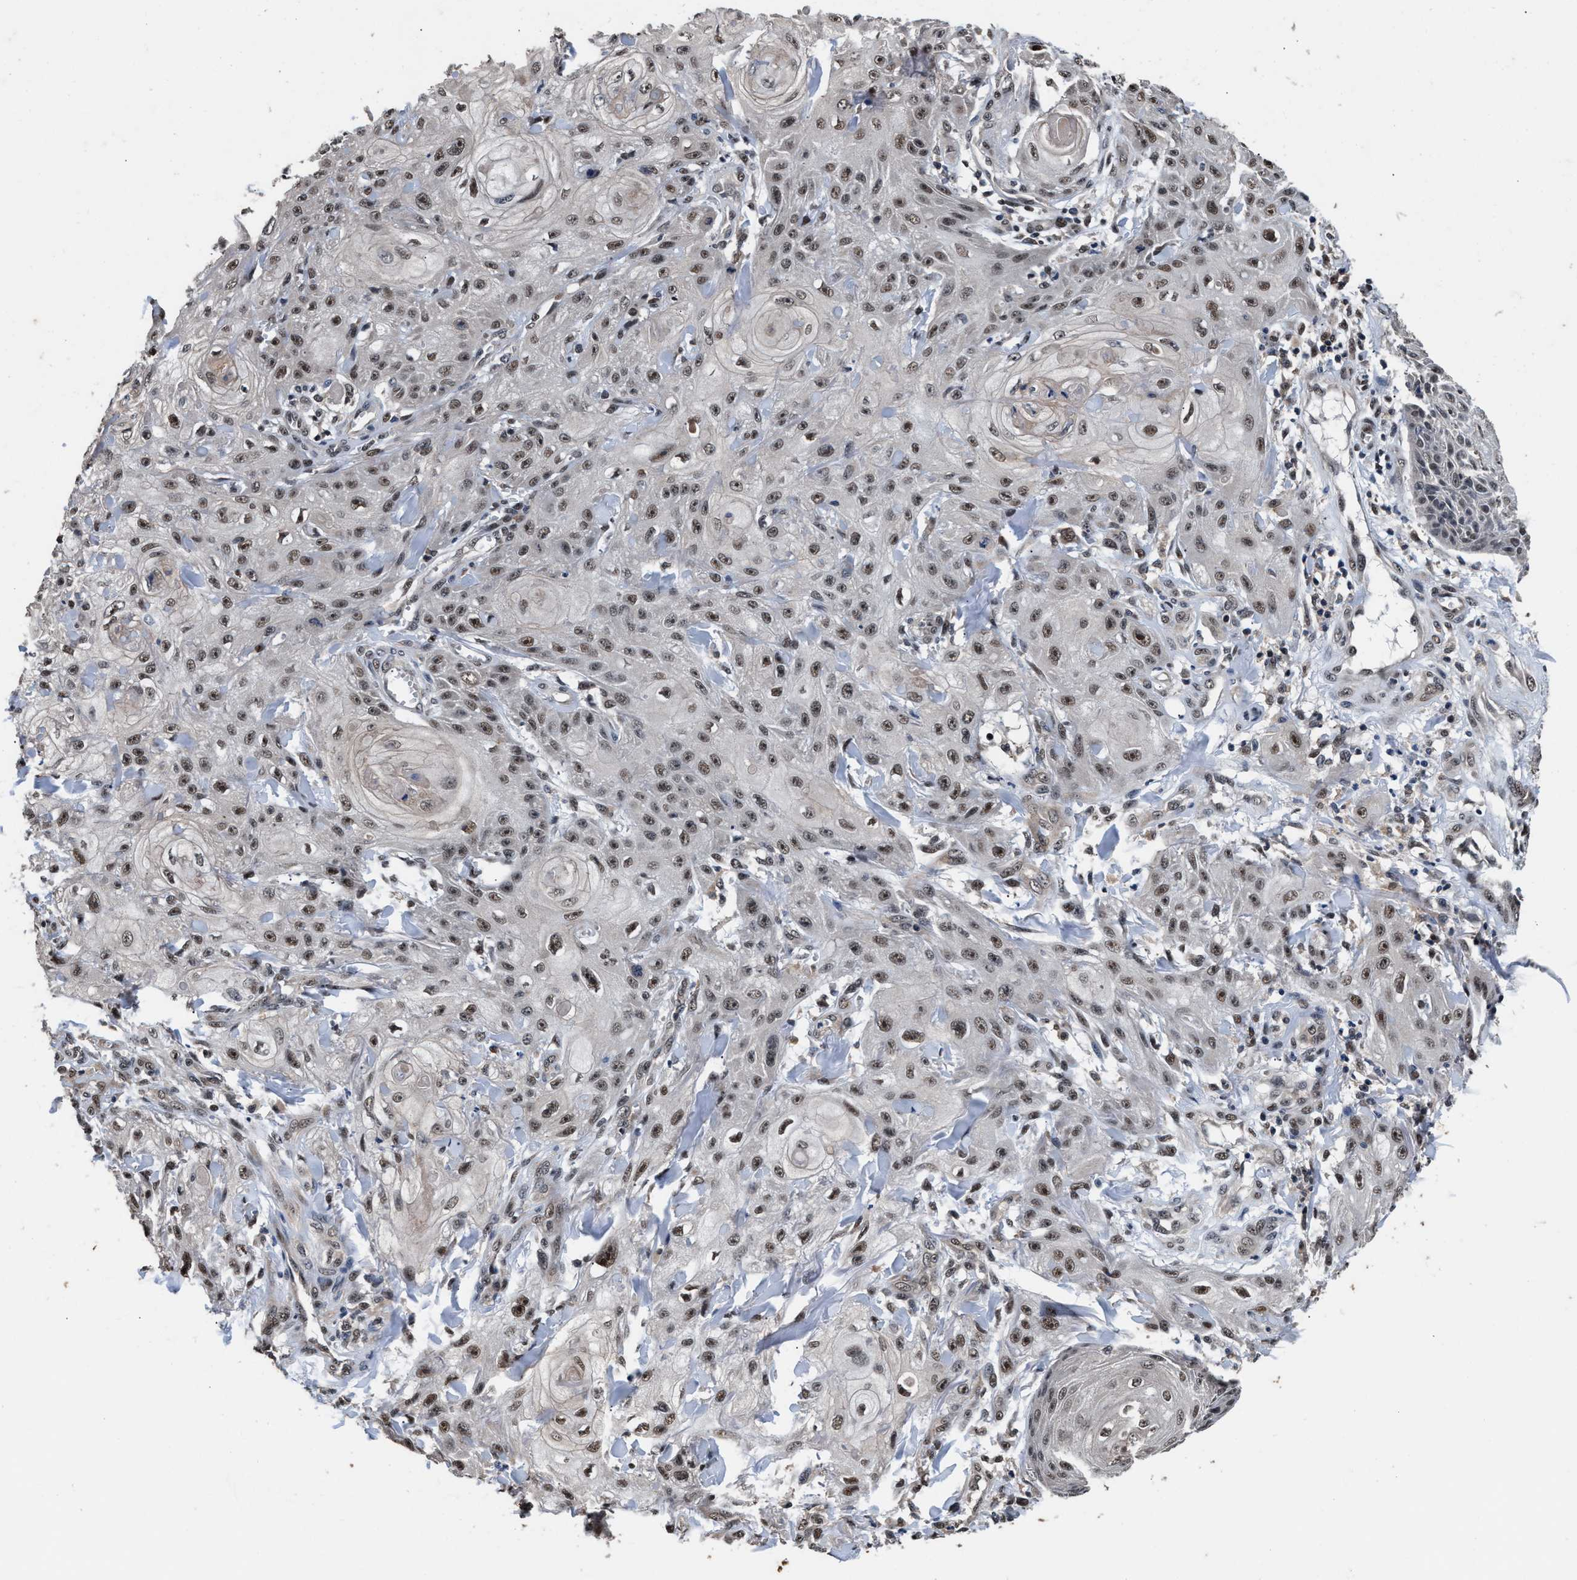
{"staining": {"intensity": "moderate", "quantity": ">75%", "location": "nuclear"}, "tissue": "skin cancer", "cell_type": "Tumor cells", "image_type": "cancer", "snomed": [{"axis": "morphology", "description": "Squamous cell carcinoma, NOS"}, {"axis": "topography", "description": "Skin"}], "caption": "Skin squamous cell carcinoma stained for a protein (brown) displays moderate nuclear positive positivity in approximately >75% of tumor cells.", "gene": "USP16", "patient": {"sex": "male", "age": 74}}